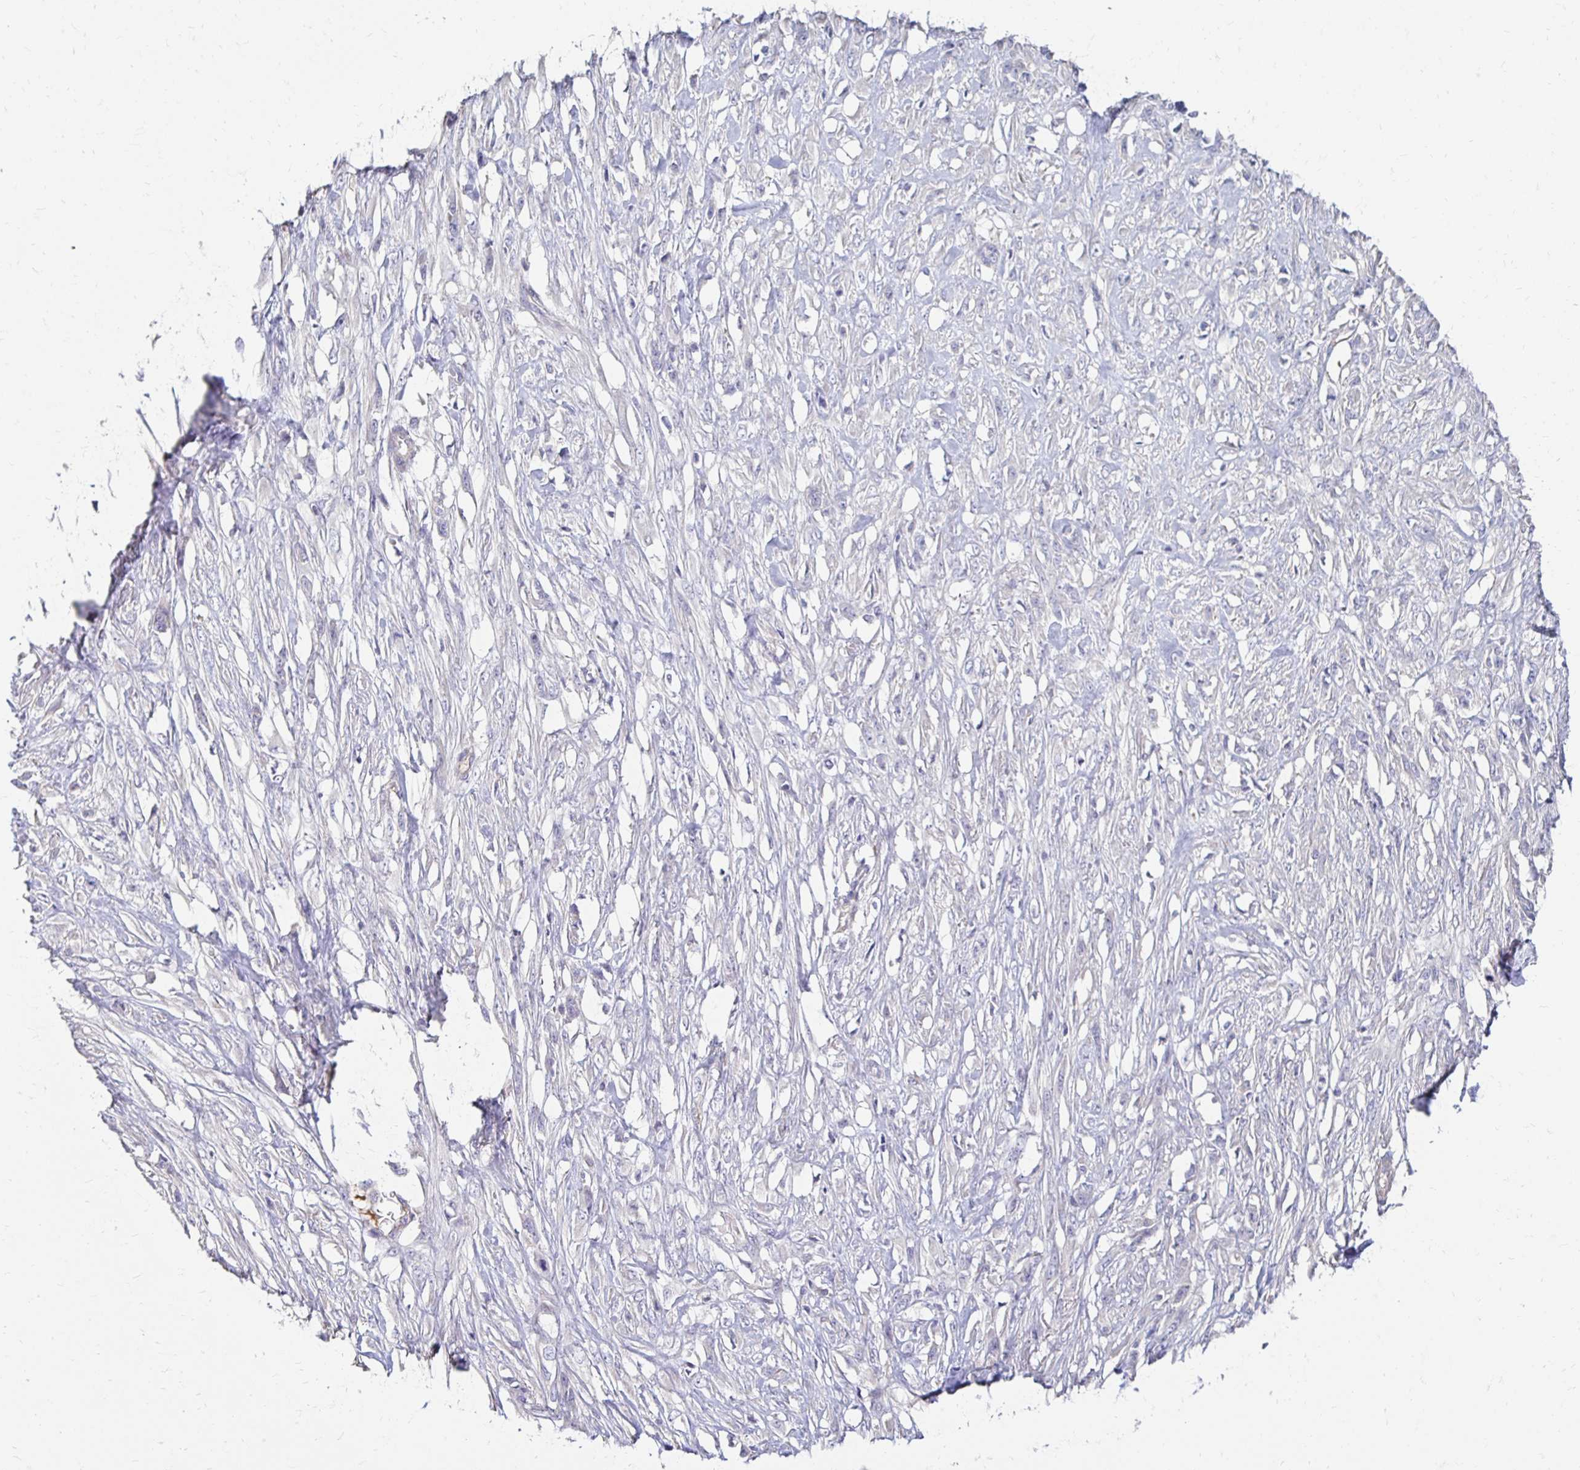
{"staining": {"intensity": "negative", "quantity": "none", "location": "none"}, "tissue": "skin cancer", "cell_type": "Tumor cells", "image_type": "cancer", "snomed": [{"axis": "morphology", "description": "Squamous cell carcinoma, NOS"}, {"axis": "topography", "description": "Skin"}], "caption": "Image shows no significant protein staining in tumor cells of skin cancer. (DAB IHC with hematoxylin counter stain).", "gene": "AKAP6", "patient": {"sex": "female", "age": 59}}